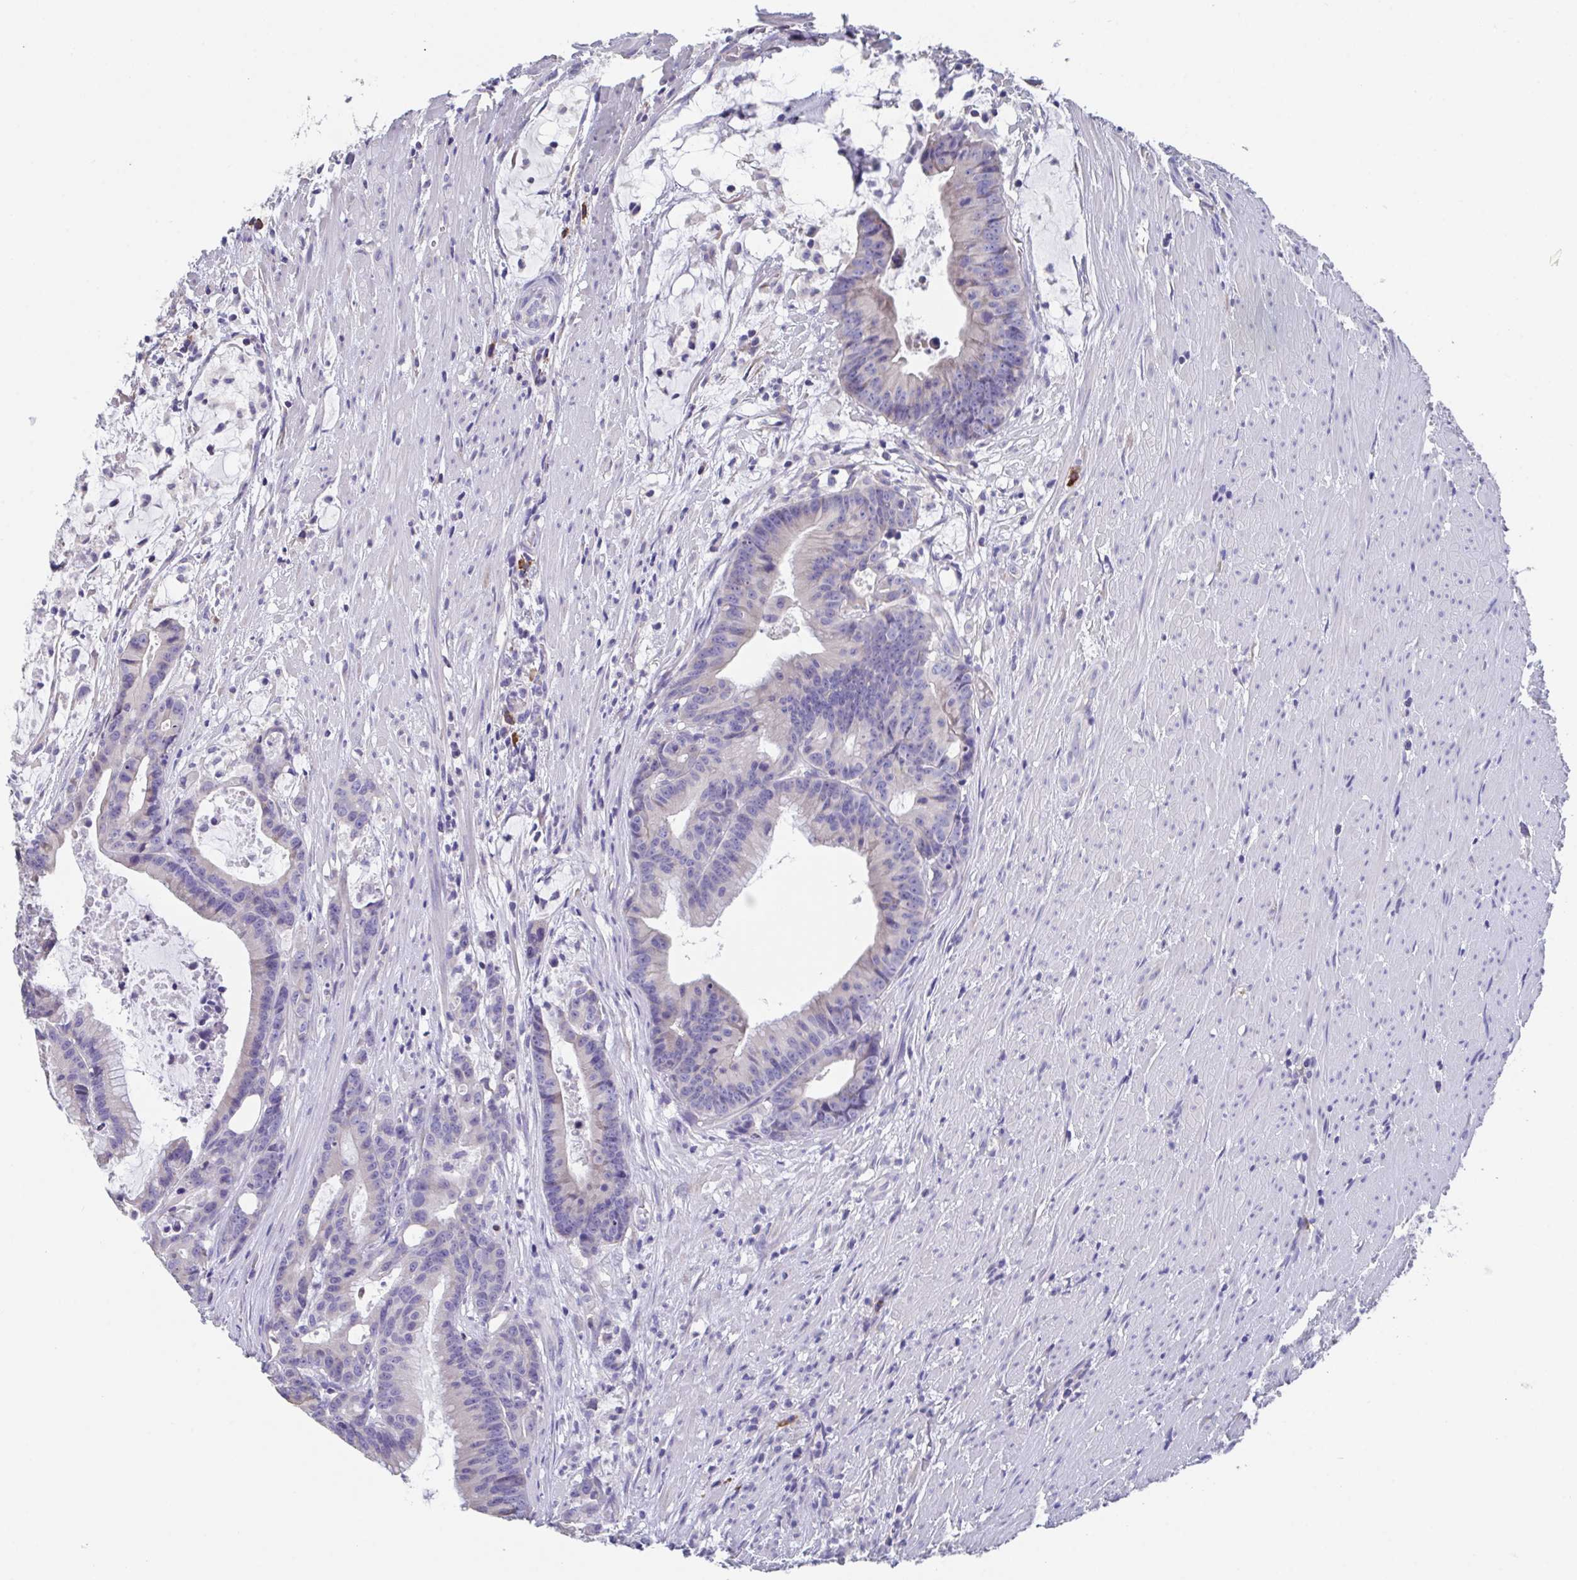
{"staining": {"intensity": "negative", "quantity": "none", "location": "none"}, "tissue": "colorectal cancer", "cell_type": "Tumor cells", "image_type": "cancer", "snomed": [{"axis": "morphology", "description": "Adenocarcinoma, NOS"}, {"axis": "topography", "description": "Colon"}], "caption": "Tumor cells are negative for protein expression in human adenocarcinoma (colorectal).", "gene": "LRRC58", "patient": {"sex": "female", "age": 78}}